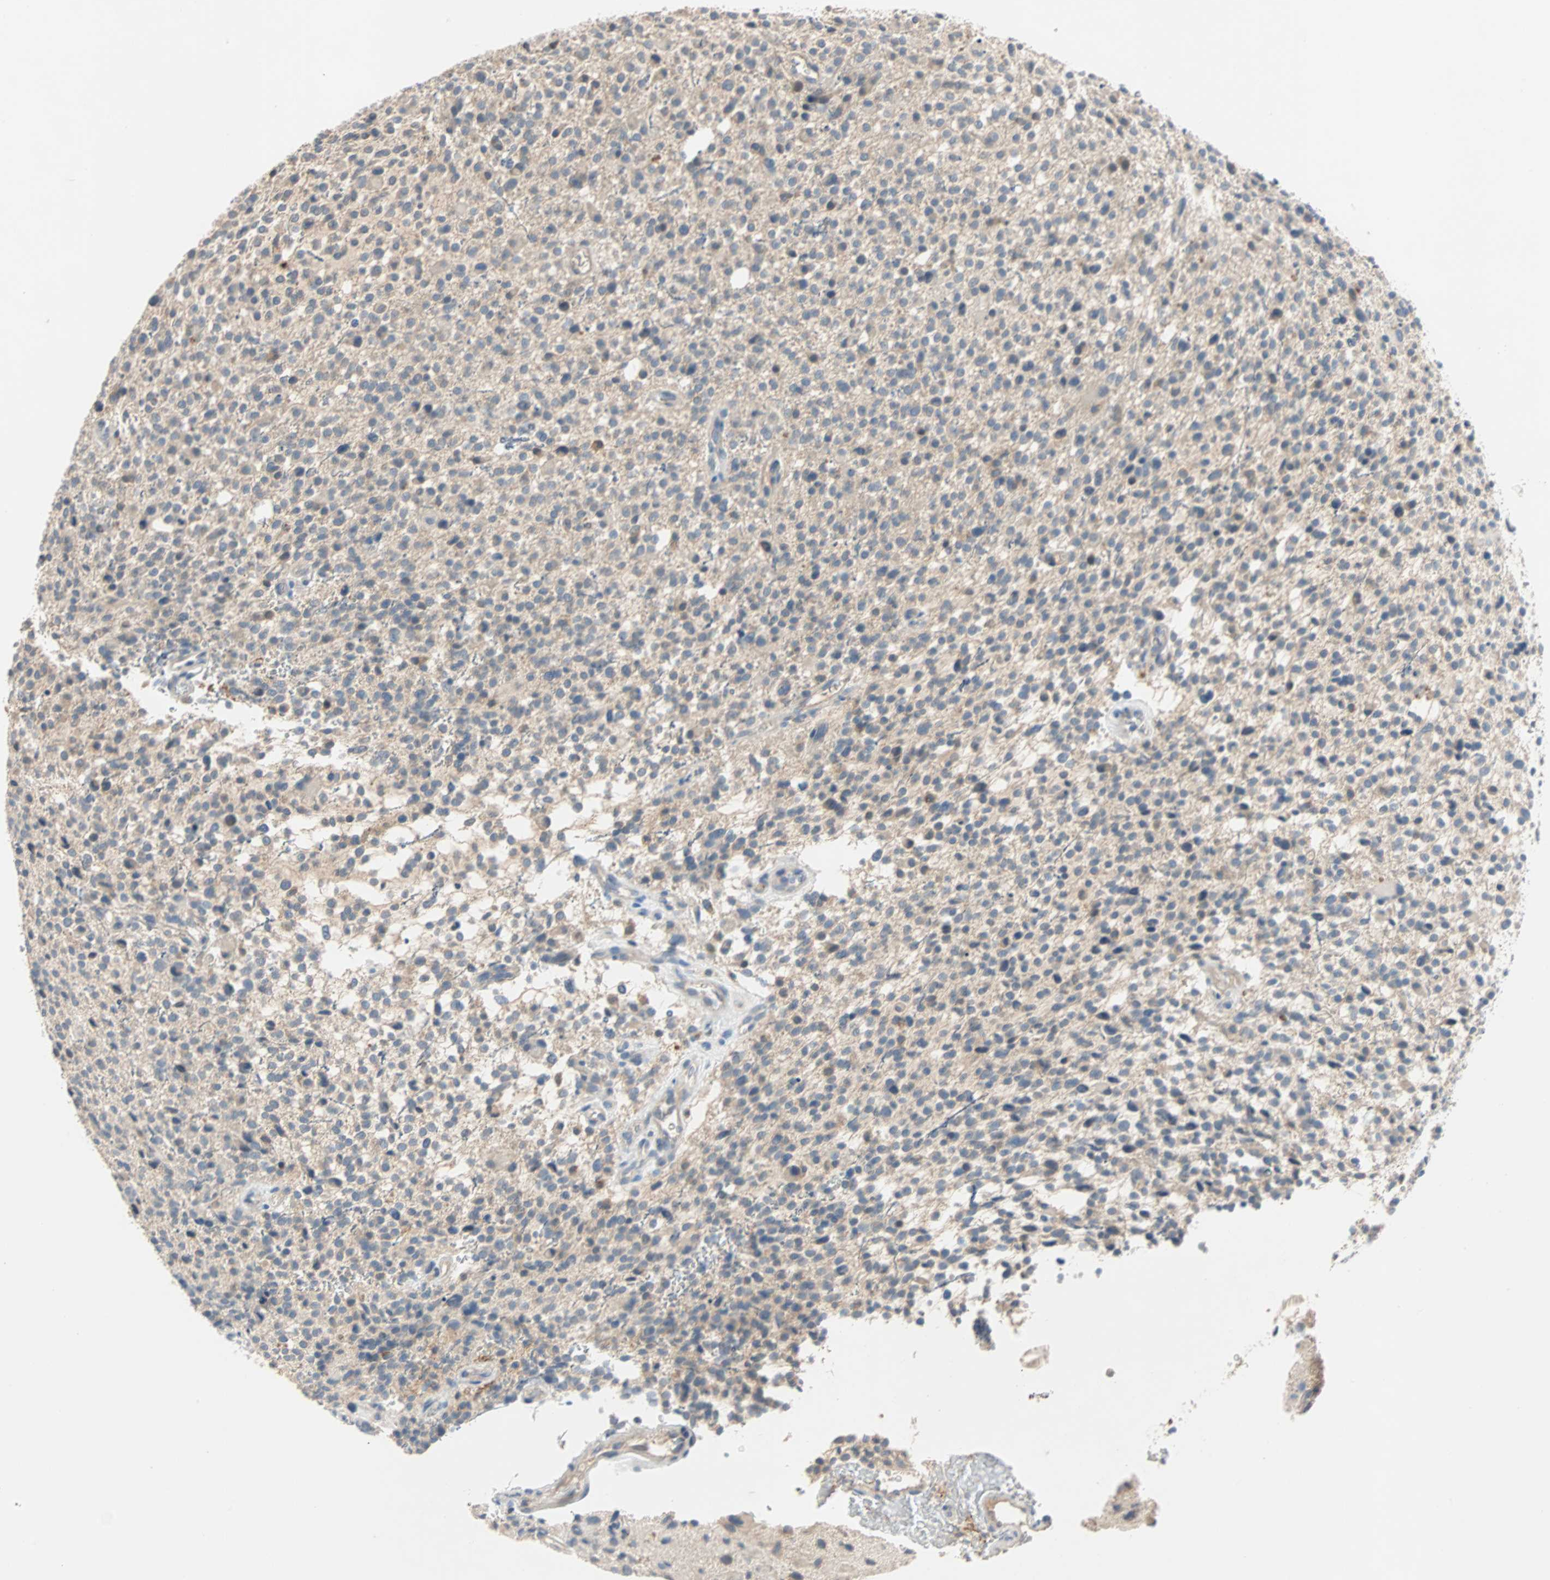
{"staining": {"intensity": "negative", "quantity": "none", "location": "none"}, "tissue": "glioma", "cell_type": "Tumor cells", "image_type": "cancer", "snomed": [{"axis": "morphology", "description": "Glioma, malignant, High grade"}, {"axis": "topography", "description": "Brain"}], "caption": "Glioma was stained to show a protein in brown. There is no significant positivity in tumor cells. (Immunohistochemistry (ihc), brightfield microscopy, high magnification).", "gene": "MAP4K1", "patient": {"sex": "male", "age": 48}}